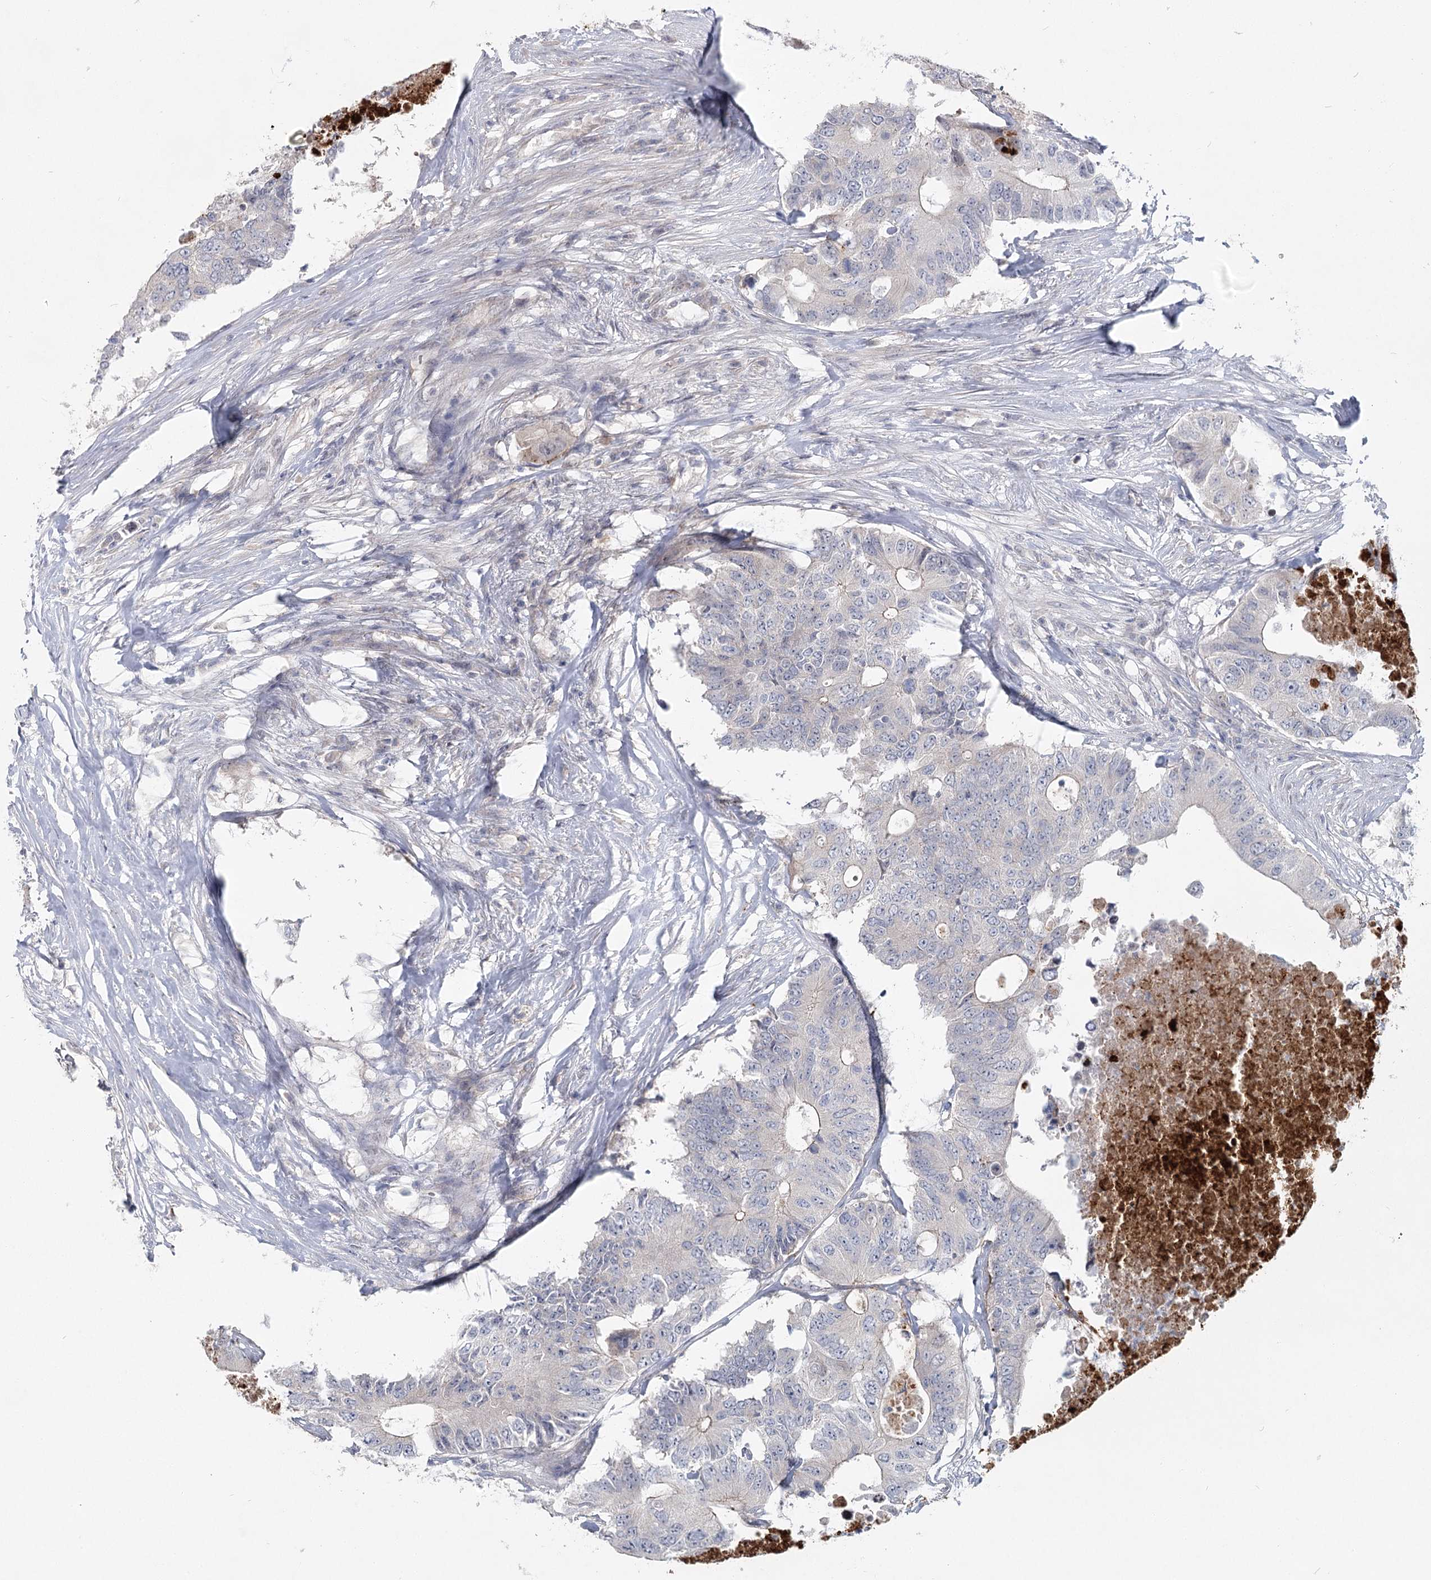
{"staining": {"intensity": "negative", "quantity": "none", "location": "none"}, "tissue": "colorectal cancer", "cell_type": "Tumor cells", "image_type": "cancer", "snomed": [{"axis": "morphology", "description": "Adenocarcinoma, NOS"}, {"axis": "topography", "description": "Colon"}], "caption": "The immunohistochemistry micrograph has no significant positivity in tumor cells of colorectal cancer tissue.", "gene": "SPINK13", "patient": {"sex": "male", "age": 71}}